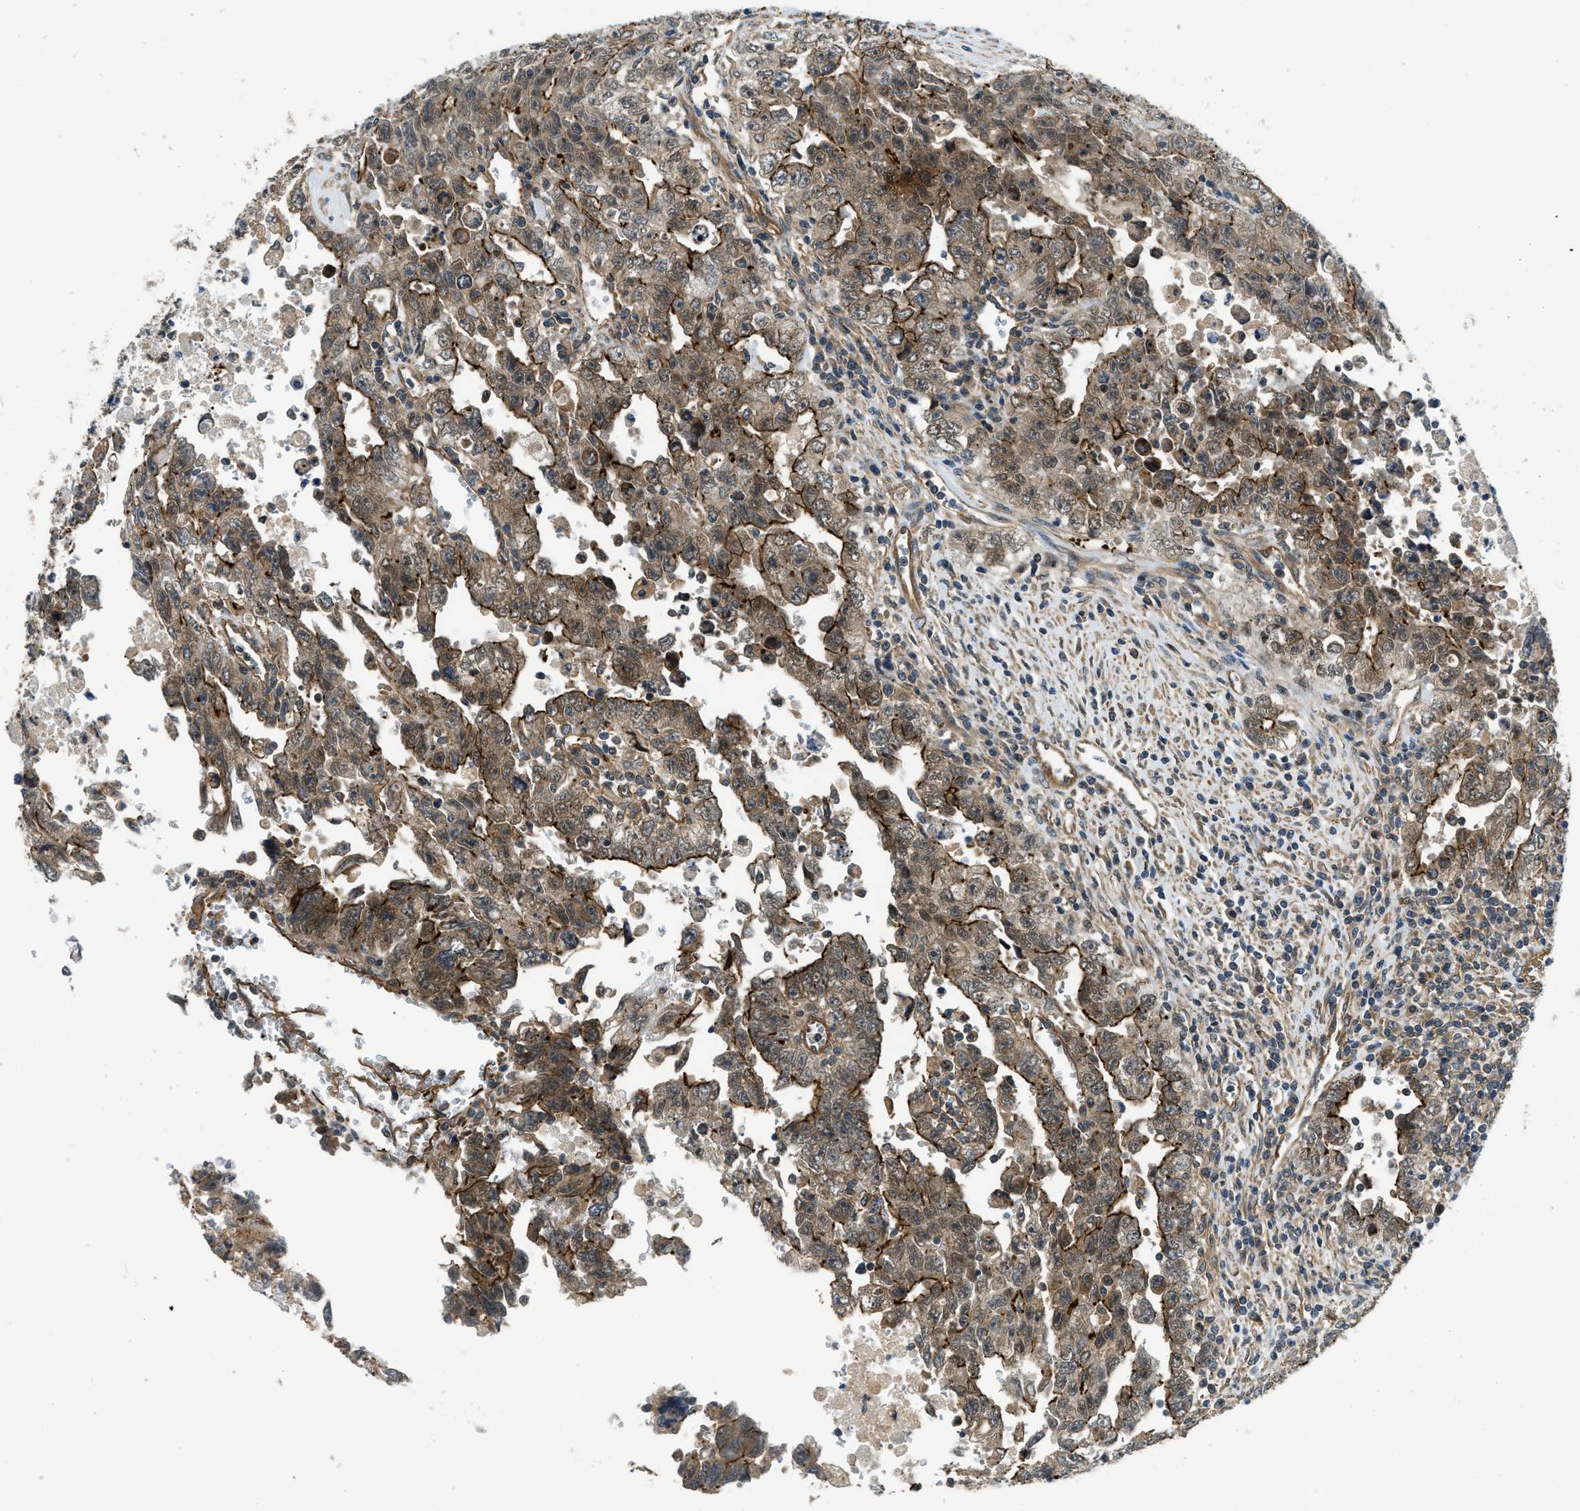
{"staining": {"intensity": "moderate", "quantity": ">75%", "location": "cytoplasmic/membranous"}, "tissue": "testis cancer", "cell_type": "Tumor cells", "image_type": "cancer", "snomed": [{"axis": "morphology", "description": "Carcinoma, Embryonal, NOS"}, {"axis": "topography", "description": "Testis"}], "caption": "Human testis embryonal carcinoma stained for a protein (brown) exhibits moderate cytoplasmic/membranous positive positivity in about >75% of tumor cells.", "gene": "CGN", "patient": {"sex": "male", "age": 28}}